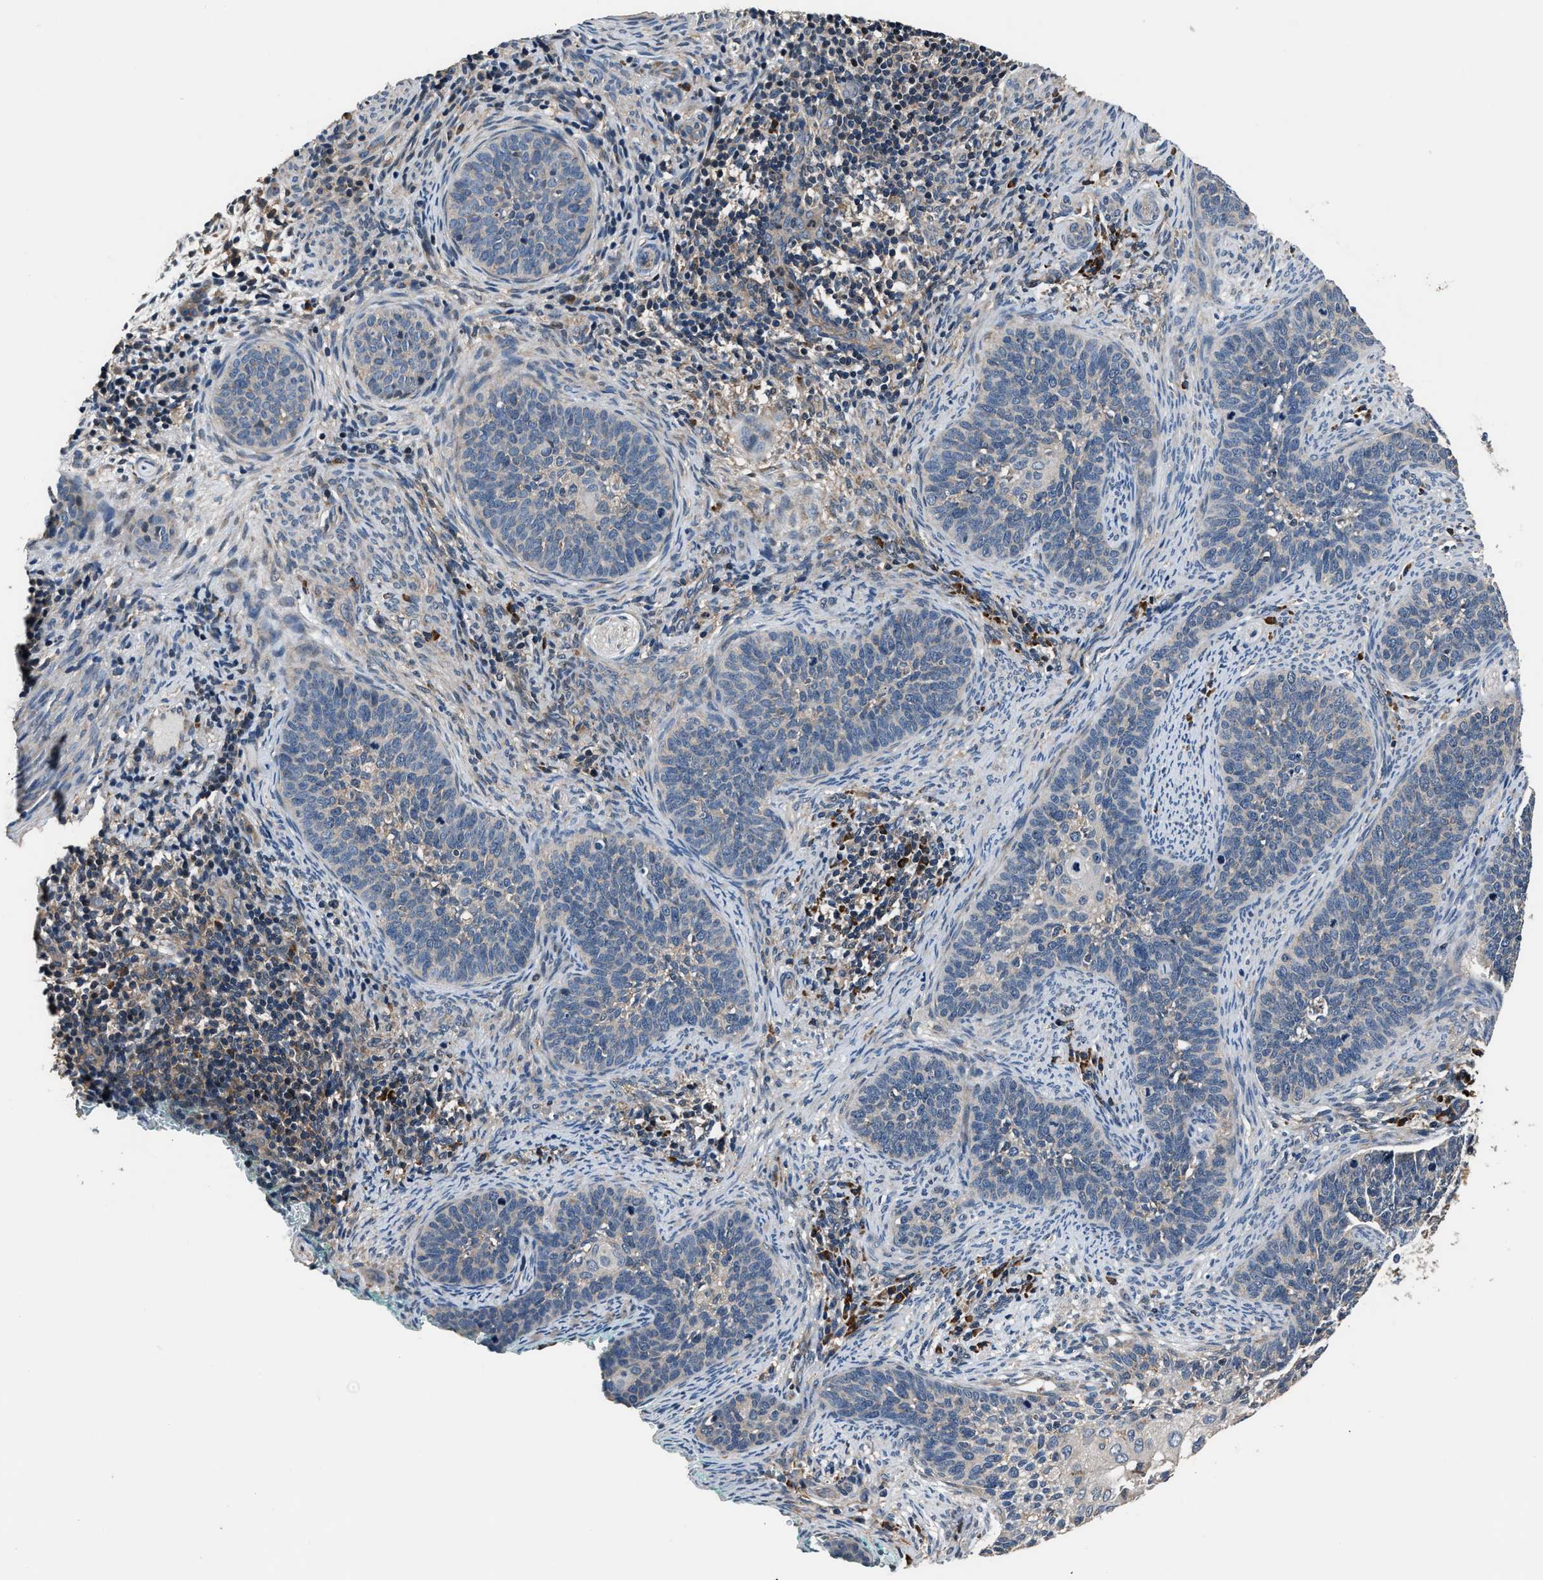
{"staining": {"intensity": "negative", "quantity": "none", "location": "none"}, "tissue": "cervical cancer", "cell_type": "Tumor cells", "image_type": "cancer", "snomed": [{"axis": "morphology", "description": "Squamous cell carcinoma, NOS"}, {"axis": "topography", "description": "Cervix"}], "caption": "An immunohistochemistry (IHC) image of squamous cell carcinoma (cervical) is shown. There is no staining in tumor cells of squamous cell carcinoma (cervical). Brightfield microscopy of immunohistochemistry stained with DAB (brown) and hematoxylin (blue), captured at high magnification.", "gene": "IMPDH2", "patient": {"sex": "female", "age": 33}}